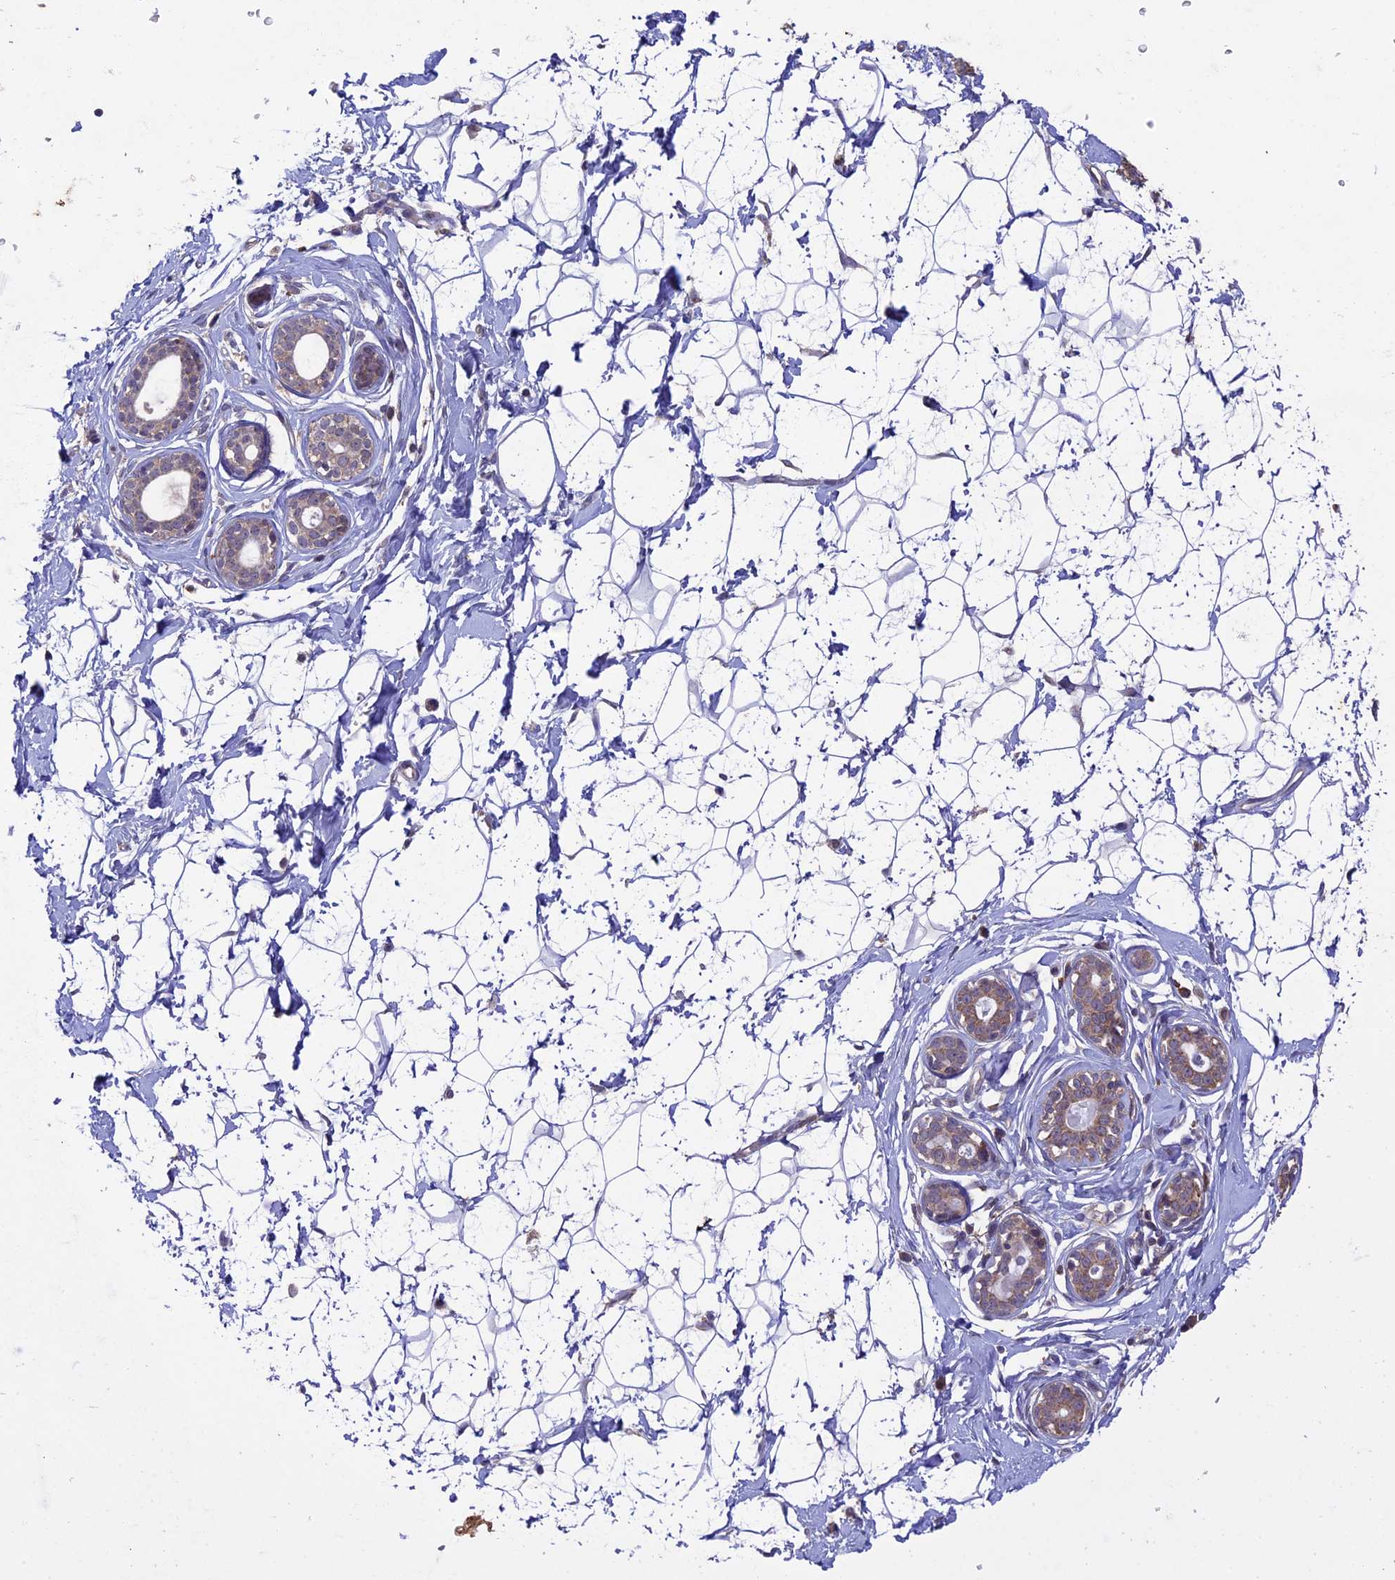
{"staining": {"intensity": "weak", "quantity": "25%-75%", "location": "cytoplasmic/membranous"}, "tissue": "breast", "cell_type": "Adipocytes", "image_type": "normal", "snomed": [{"axis": "morphology", "description": "Normal tissue, NOS"}, {"axis": "morphology", "description": "Adenoma, NOS"}, {"axis": "topography", "description": "Breast"}], "caption": "Breast stained with immunohistochemistry displays weak cytoplasmic/membranous positivity in approximately 25%-75% of adipocytes.", "gene": "RCCD1", "patient": {"sex": "female", "age": 23}}